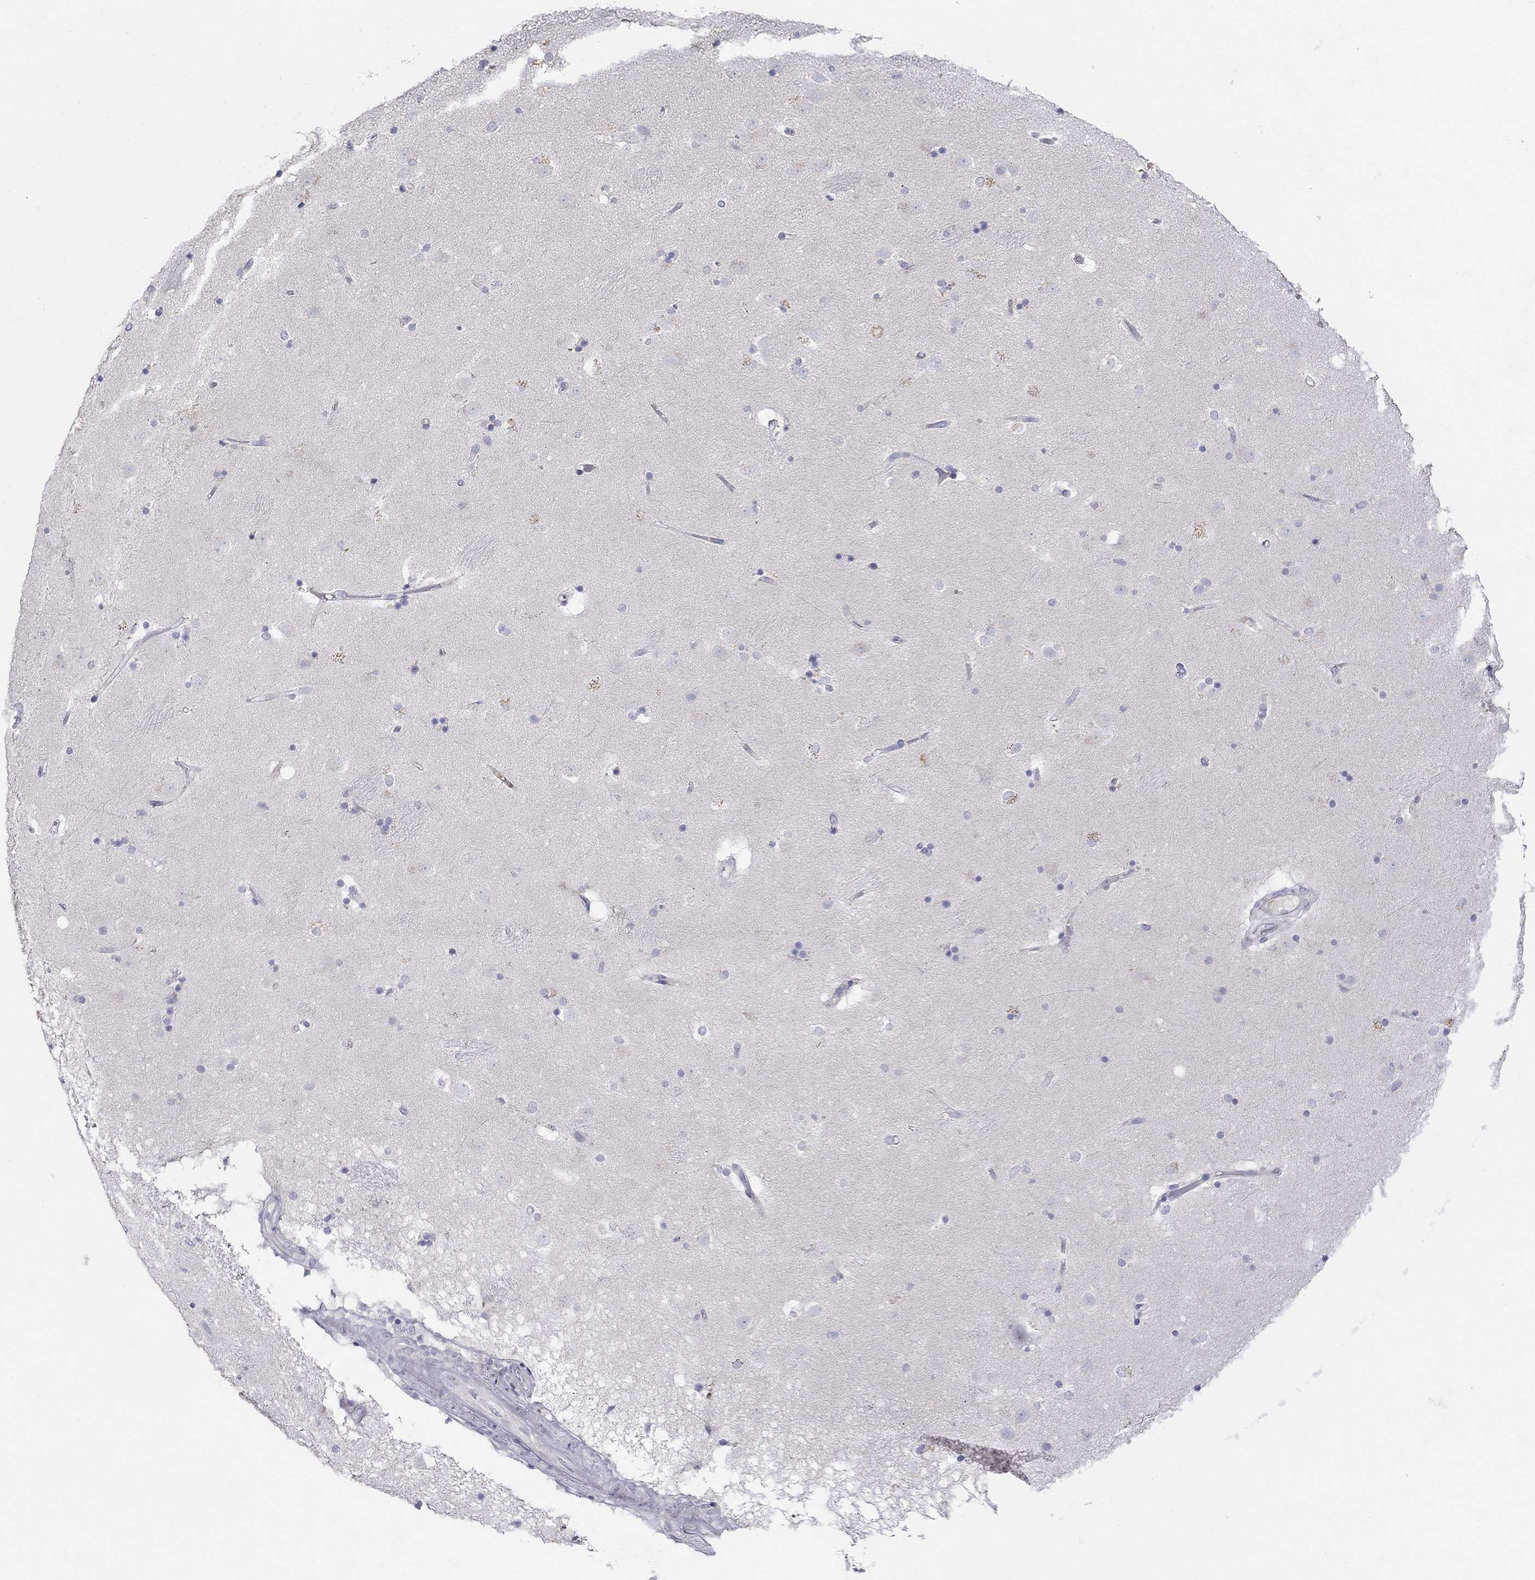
{"staining": {"intensity": "negative", "quantity": "none", "location": "none"}, "tissue": "caudate", "cell_type": "Glial cells", "image_type": "normal", "snomed": [{"axis": "morphology", "description": "Normal tissue, NOS"}, {"axis": "topography", "description": "Lateral ventricle wall"}], "caption": "High magnification brightfield microscopy of normal caudate stained with DAB (3,3'-diaminobenzidine) (brown) and counterstained with hematoxylin (blue): glial cells show no significant staining. The staining is performed using DAB brown chromogen with nuclei counter-stained in using hematoxylin.", "gene": "HMX2", "patient": {"sex": "male", "age": 51}}